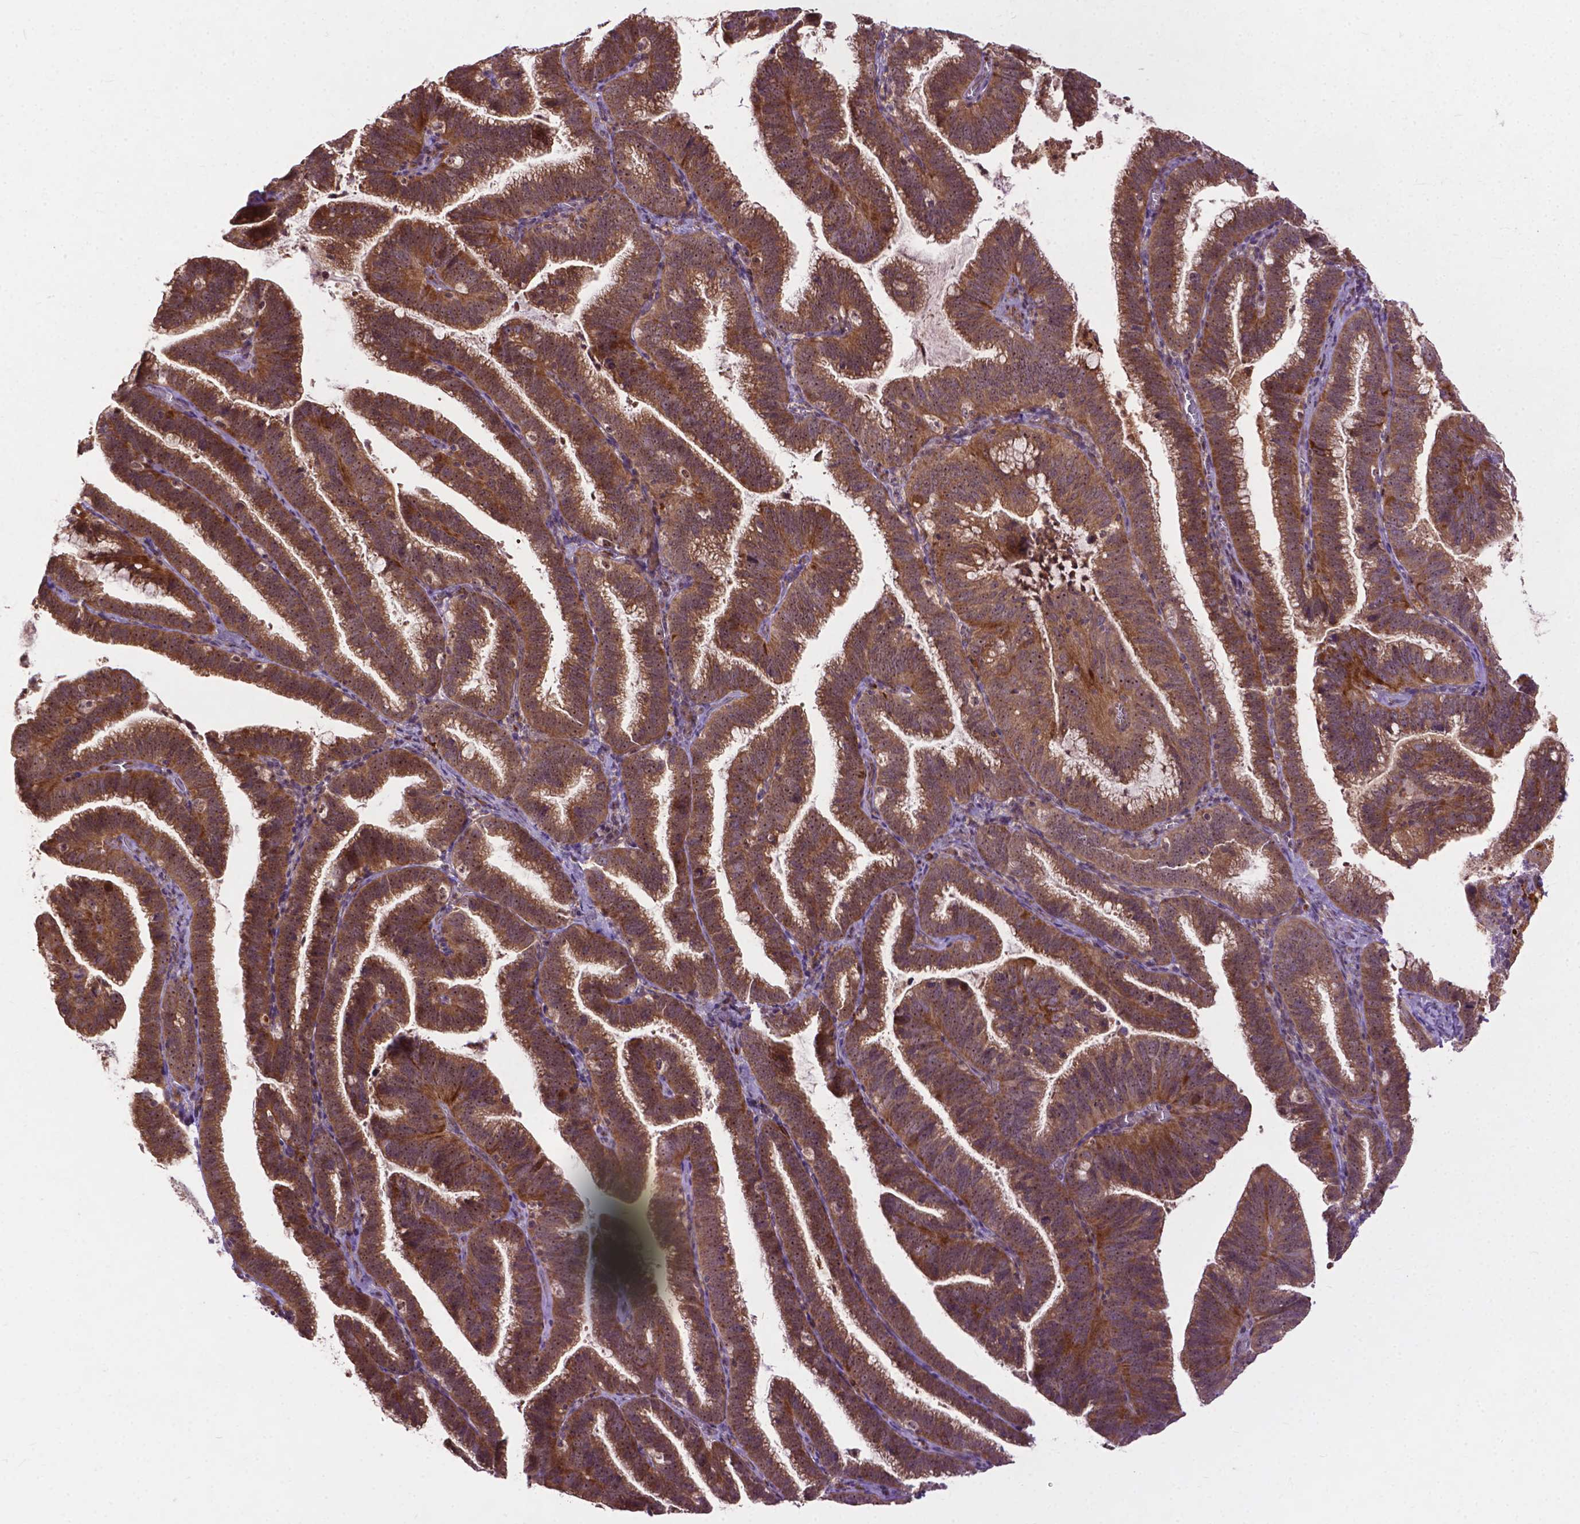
{"staining": {"intensity": "strong", "quantity": ">75%", "location": "cytoplasmic/membranous"}, "tissue": "cervical cancer", "cell_type": "Tumor cells", "image_type": "cancer", "snomed": [{"axis": "morphology", "description": "Adenocarcinoma, NOS"}, {"axis": "topography", "description": "Cervix"}], "caption": "Immunohistochemistry (IHC) histopathology image of neoplastic tissue: human cervical adenocarcinoma stained using IHC reveals high levels of strong protein expression localized specifically in the cytoplasmic/membranous of tumor cells, appearing as a cytoplasmic/membranous brown color.", "gene": "PARP3", "patient": {"sex": "female", "age": 61}}